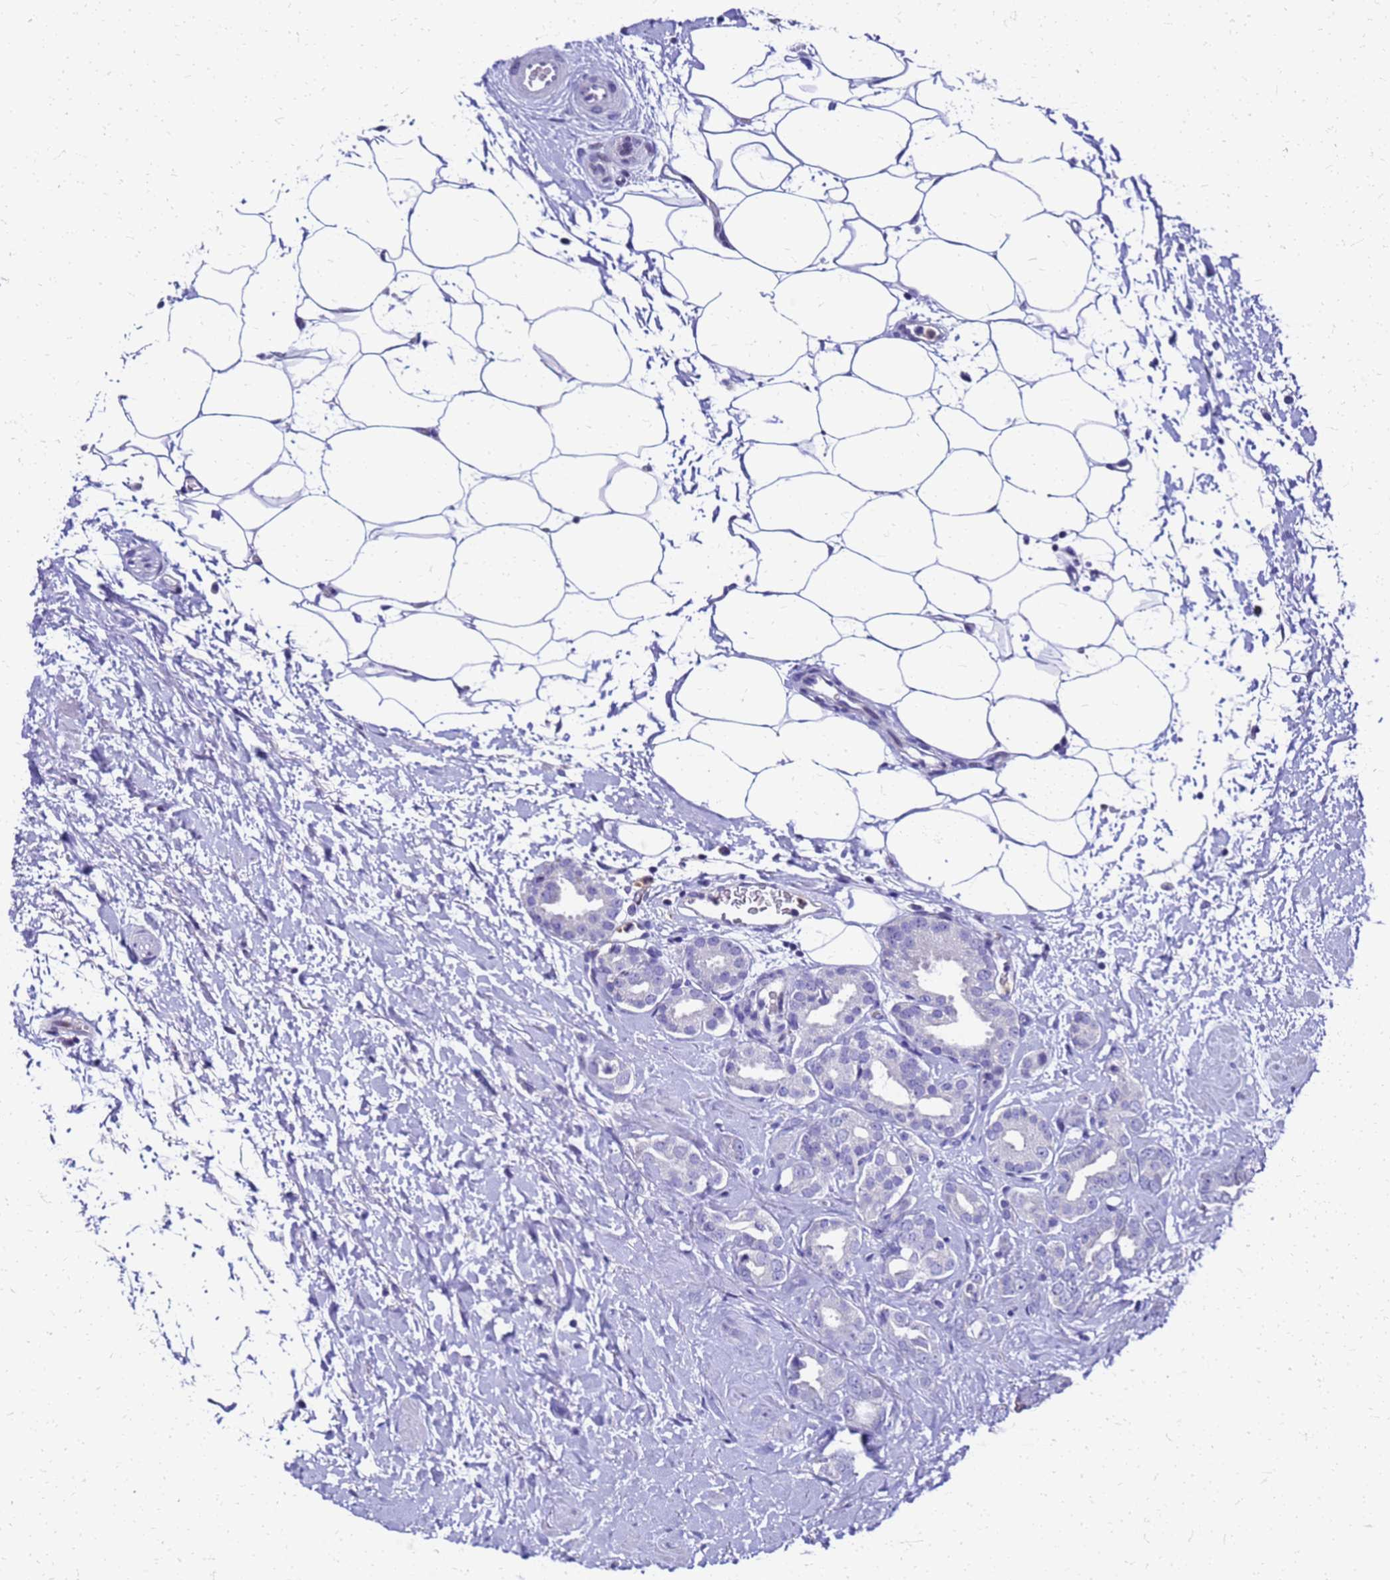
{"staining": {"intensity": "negative", "quantity": "none", "location": "none"}, "tissue": "prostate cancer", "cell_type": "Tumor cells", "image_type": "cancer", "snomed": [{"axis": "morphology", "description": "Adenocarcinoma, High grade"}, {"axis": "topography", "description": "Prostate"}], "caption": "The immunohistochemistry (IHC) micrograph has no significant positivity in tumor cells of prostate cancer tissue.", "gene": "SMIM21", "patient": {"sex": "male", "age": 63}}